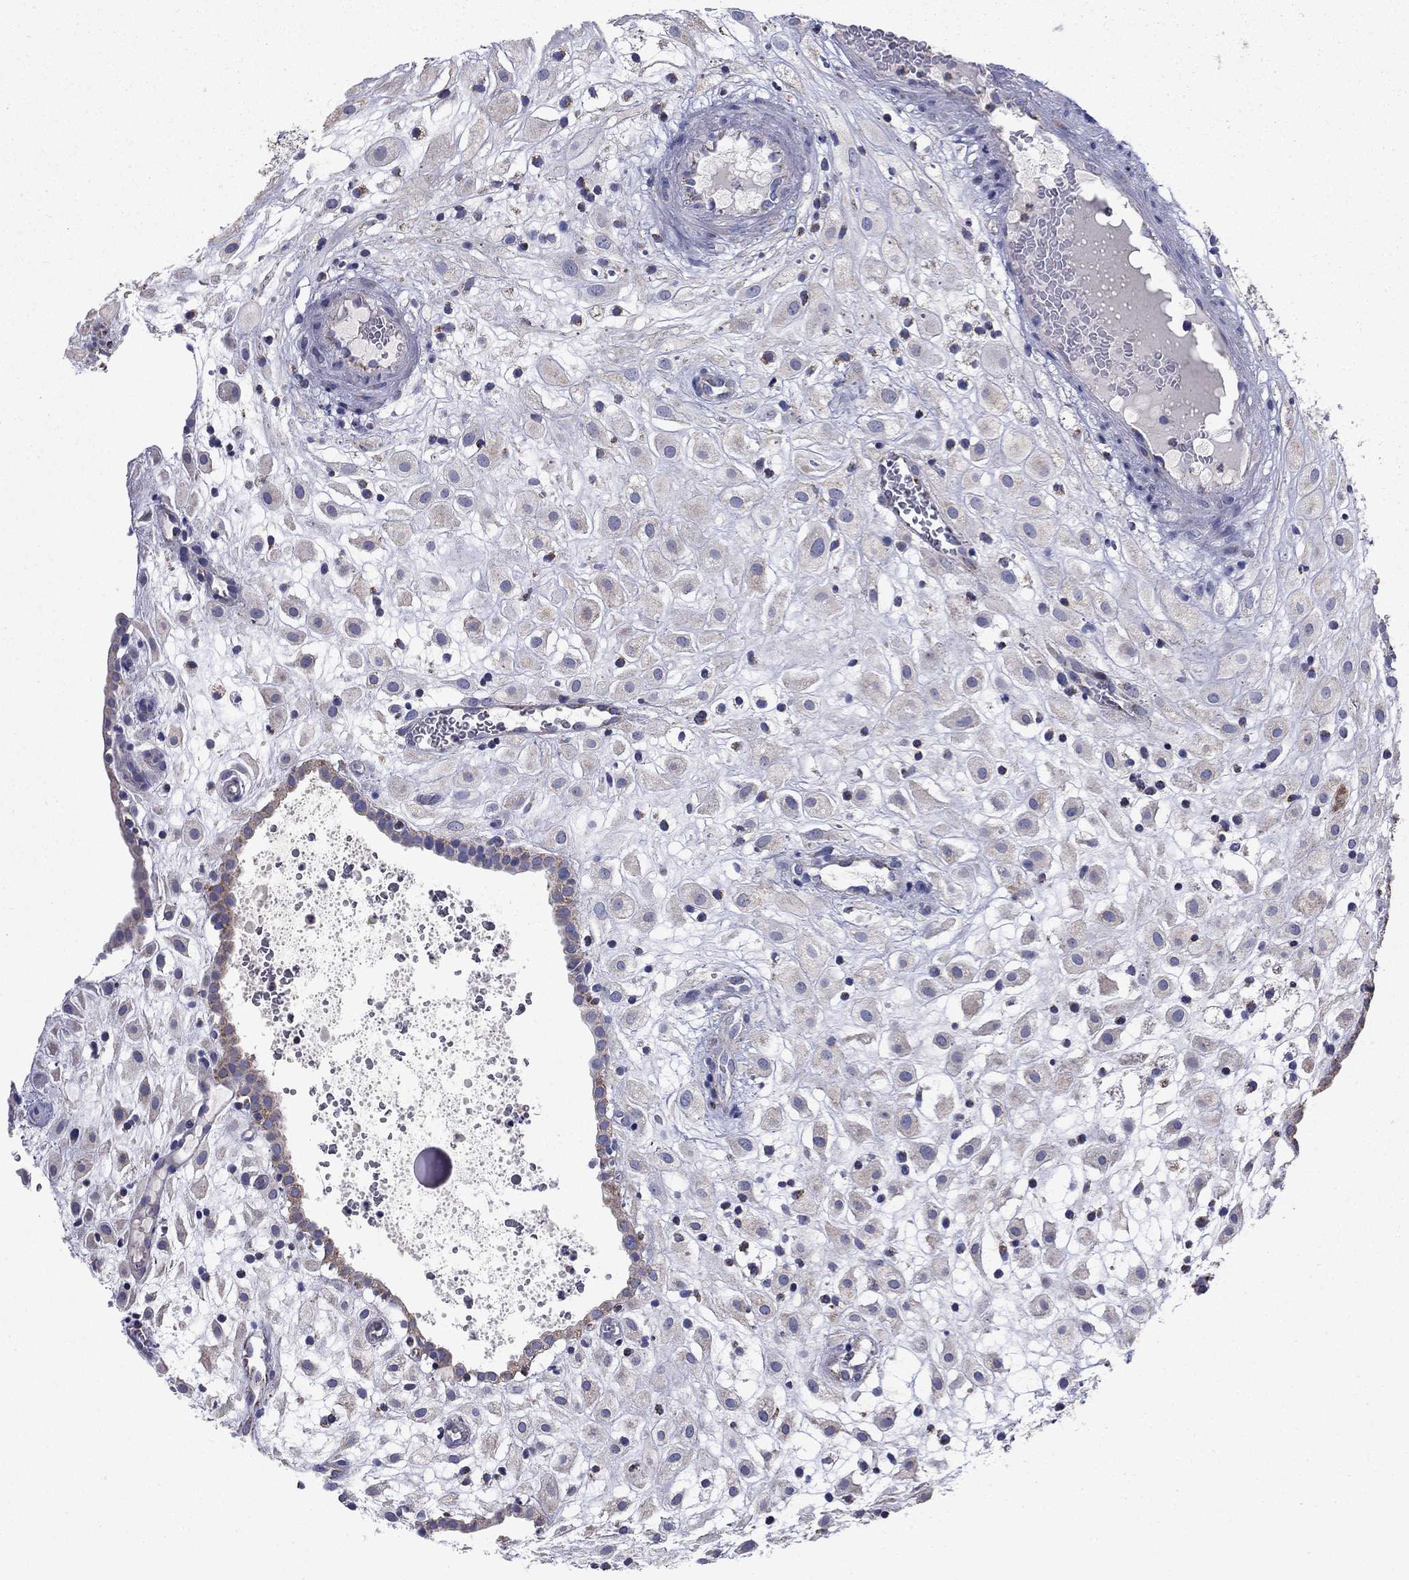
{"staining": {"intensity": "negative", "quantity": "none", "location": "none"}, "tissue": "placenta", "cell_type": "Decidual cells", "image_type": "normal", "snomed": [{"axis": "morphology", "description": "Normal tissue, NOS"}, {"axis": "topography", "description": "Placenta"}], "caption": "The micrograph displays no significant positivity in decidual cells of placenta. Brightfield microscopy of IHC stained with DAB (brown) and hematoxylin (blue), captured at high magnification.", "gene": "NDUFA4L2", "patient": {"sex": "female", "age": 24}}